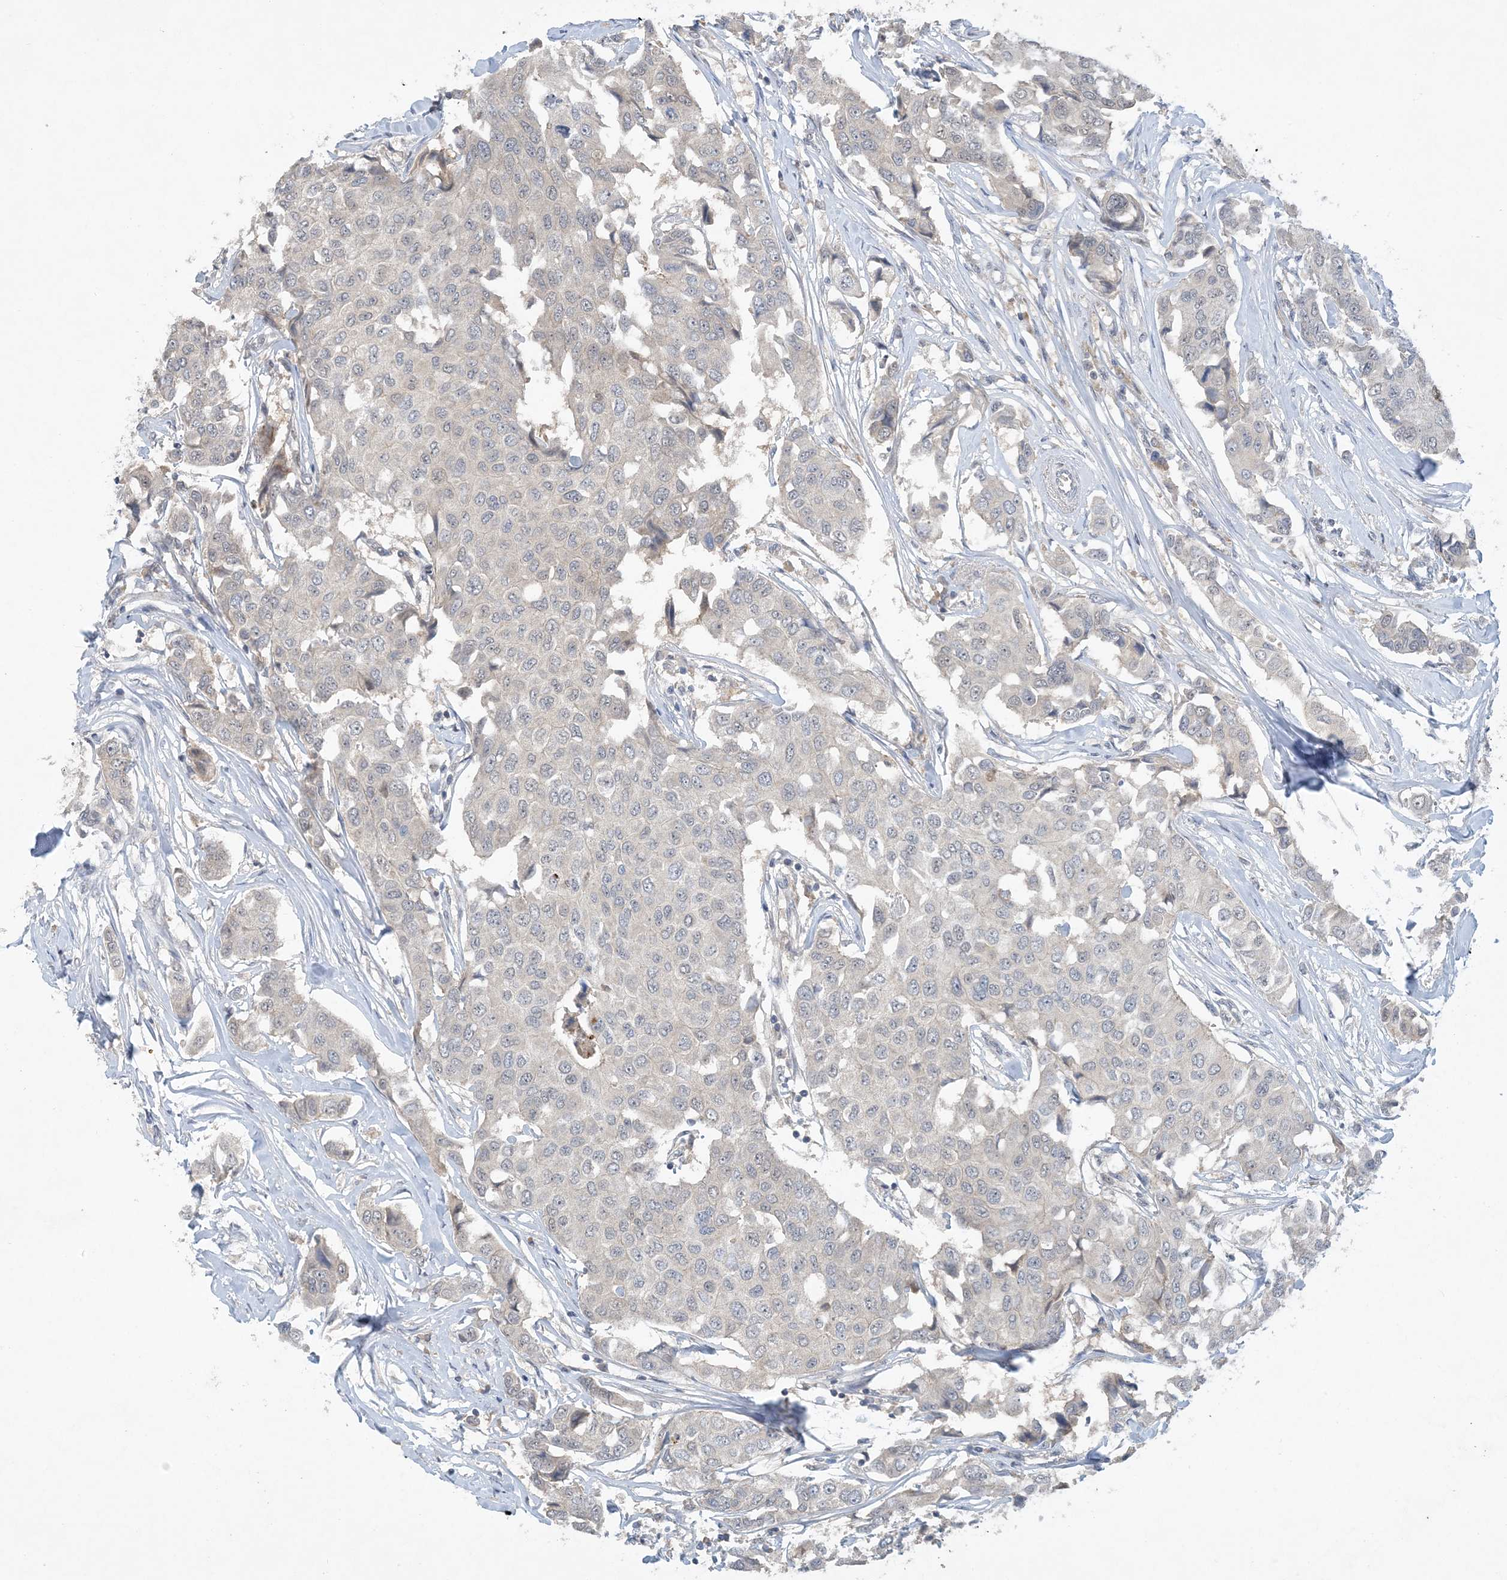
{"staining": {"intensity": "negative", "quantity": "none", "location": "none"}, "tissue": "breast cancer", "cell_type": "Tumor cells", "image_type": "cancer", "snomed": [{"axis": "morphology", "description": "Duct carcinoma"}, {"axis": "topography", "description": "Breast"}], "caption": "Immunohistochemical staining of breast cancer (intraductal carcinoma) shows no significant staining in tumor cells.", "gene": "UBE2E1", "patient": {"sex": "female", "age": 80}}